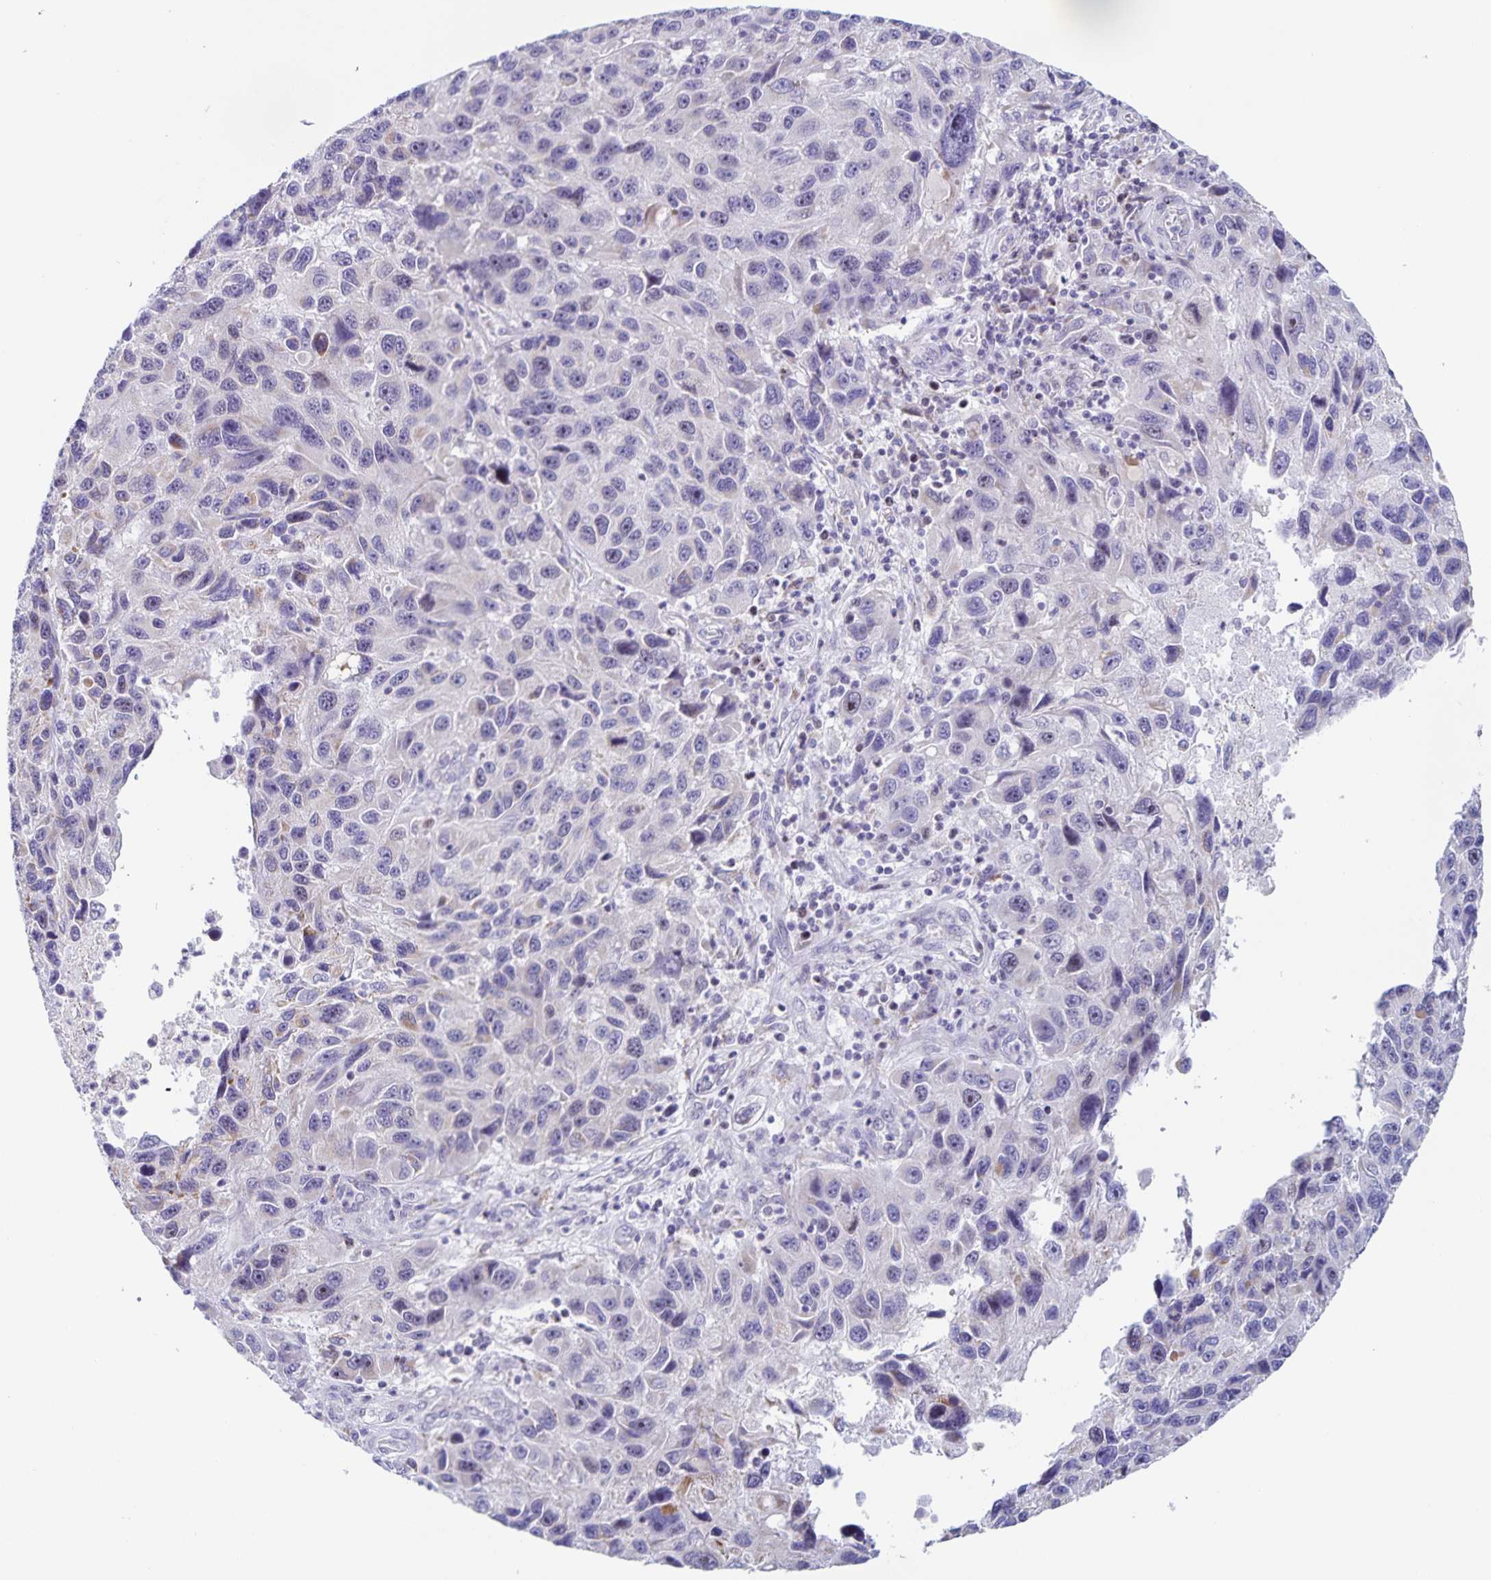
{"staining": {"intensity": "negative", "quantity": "none", "location": "none"}, "tissue": "melanoma", "cell_type": "Tumor cells", "image_type": "cancer", "snomed": [{"axis": "morphology", "description": "Malignant melanoma, NOS"}, {"axis": "topography", "description": "Skin"}], "caption": "IHC of human malignant melanoma exhibits no staining in tumor cells.", "gene": "CENPH", "patient": {"sex": "male", "age": 53}}